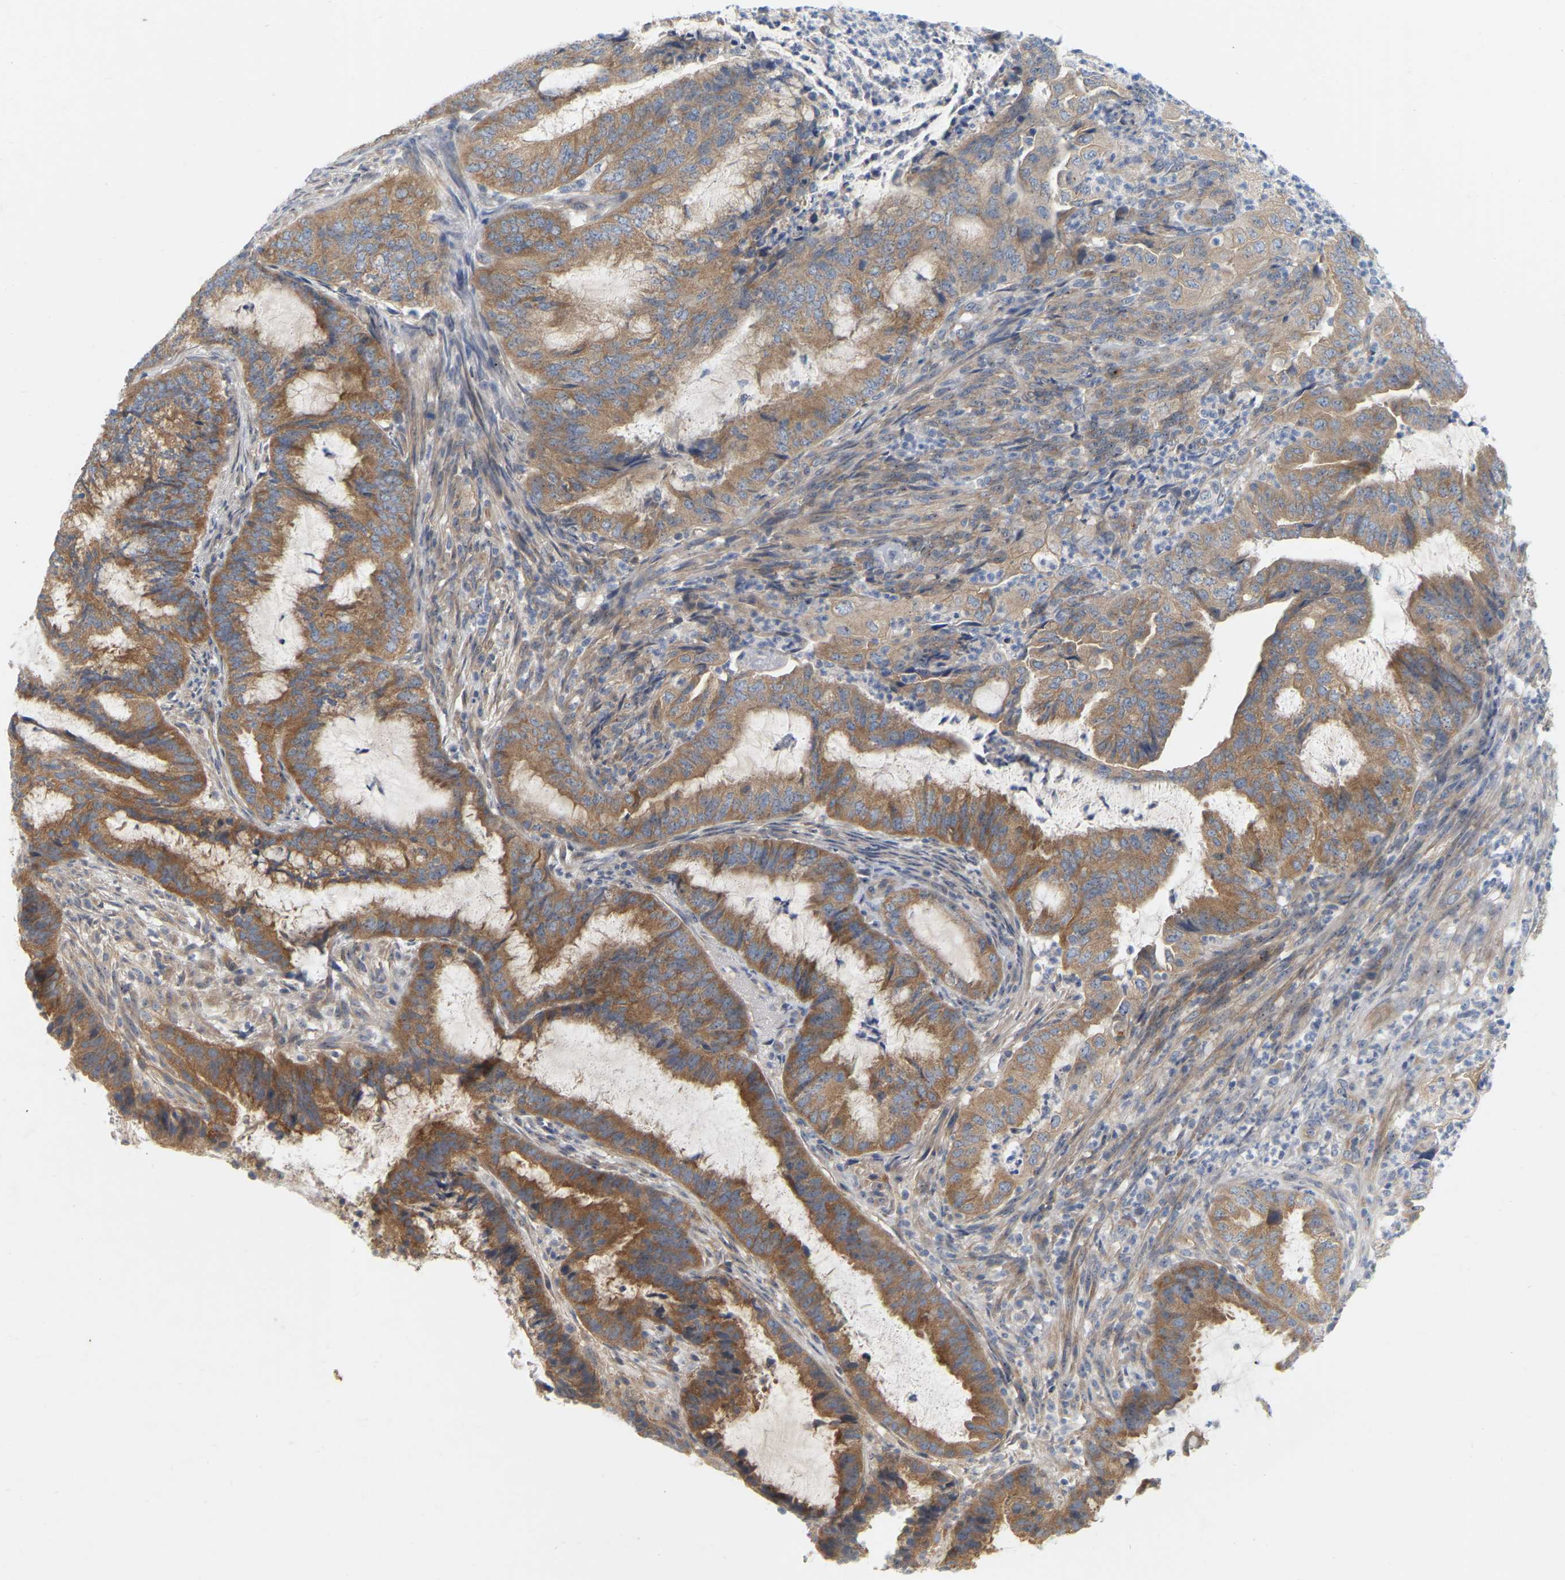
{"staining": {"intensity": "moderate", "quantity": ">75%", "location": "cytoplasmic/membranous"}, "tissue": "endometrial cancer", "cell_type": "Tumor cells", "image_type": "cancer", "snomed": [{"axis": "morphology", "description": "Adenocarcinoma, NOS"}, {"axis": "topography", "description": "Endometrium"}], "caption": "Approximately >75% of tumor cells in endometrial cancer exhibit moderate cytoplasmic/membranous protein expression as visualized by brown immunohistochemical staining.", "gene": "MINDY4", "patient": {"sex": "female", "age": 51}}